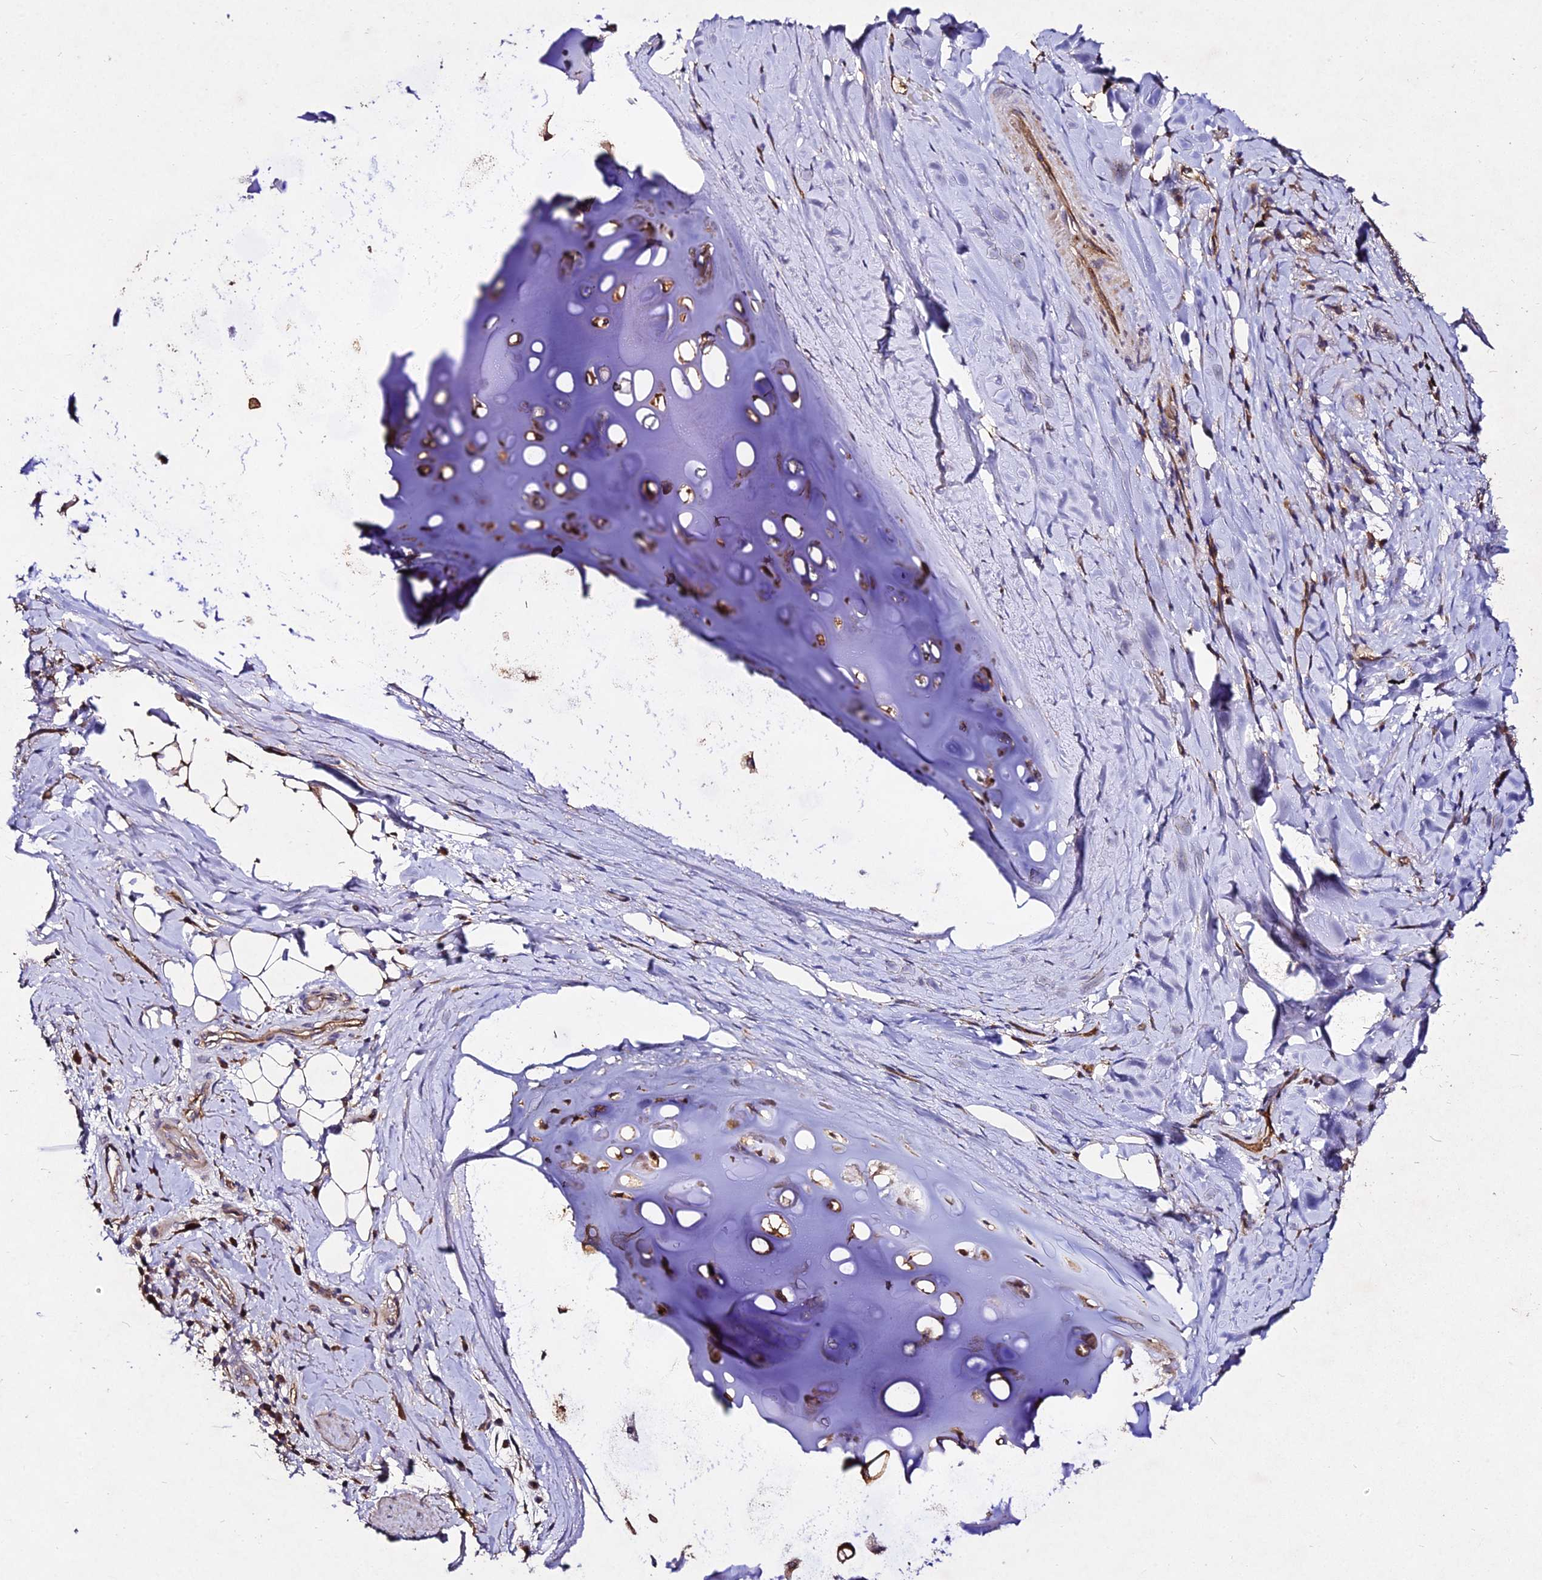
{"staining": {"intensity": "moderate", "quantity": ">75%", "location": "cytoplasmic/membranous"}, "tissue": "adipose tissue", "cell_type": "Adipocytes", "image_type": "normal", "snomed": [{"axis": "morphology", "description": "Normal tissue, NOS"}, {"axis": "morphology", "description": "Squamous cell carcinoma, NOS"}, {"axis": "topography", "description": "Bronchus"}, {"axis": "topography", "description": "Lung"}], "caption": "Adipose tissue stained for a protein (brown) reveals moderate cytoplasmic/membranous positive expression in approximately >75% of adipocytes.", "gene": "AP3M1", "patient": {"sex": "male", "age": 64}}